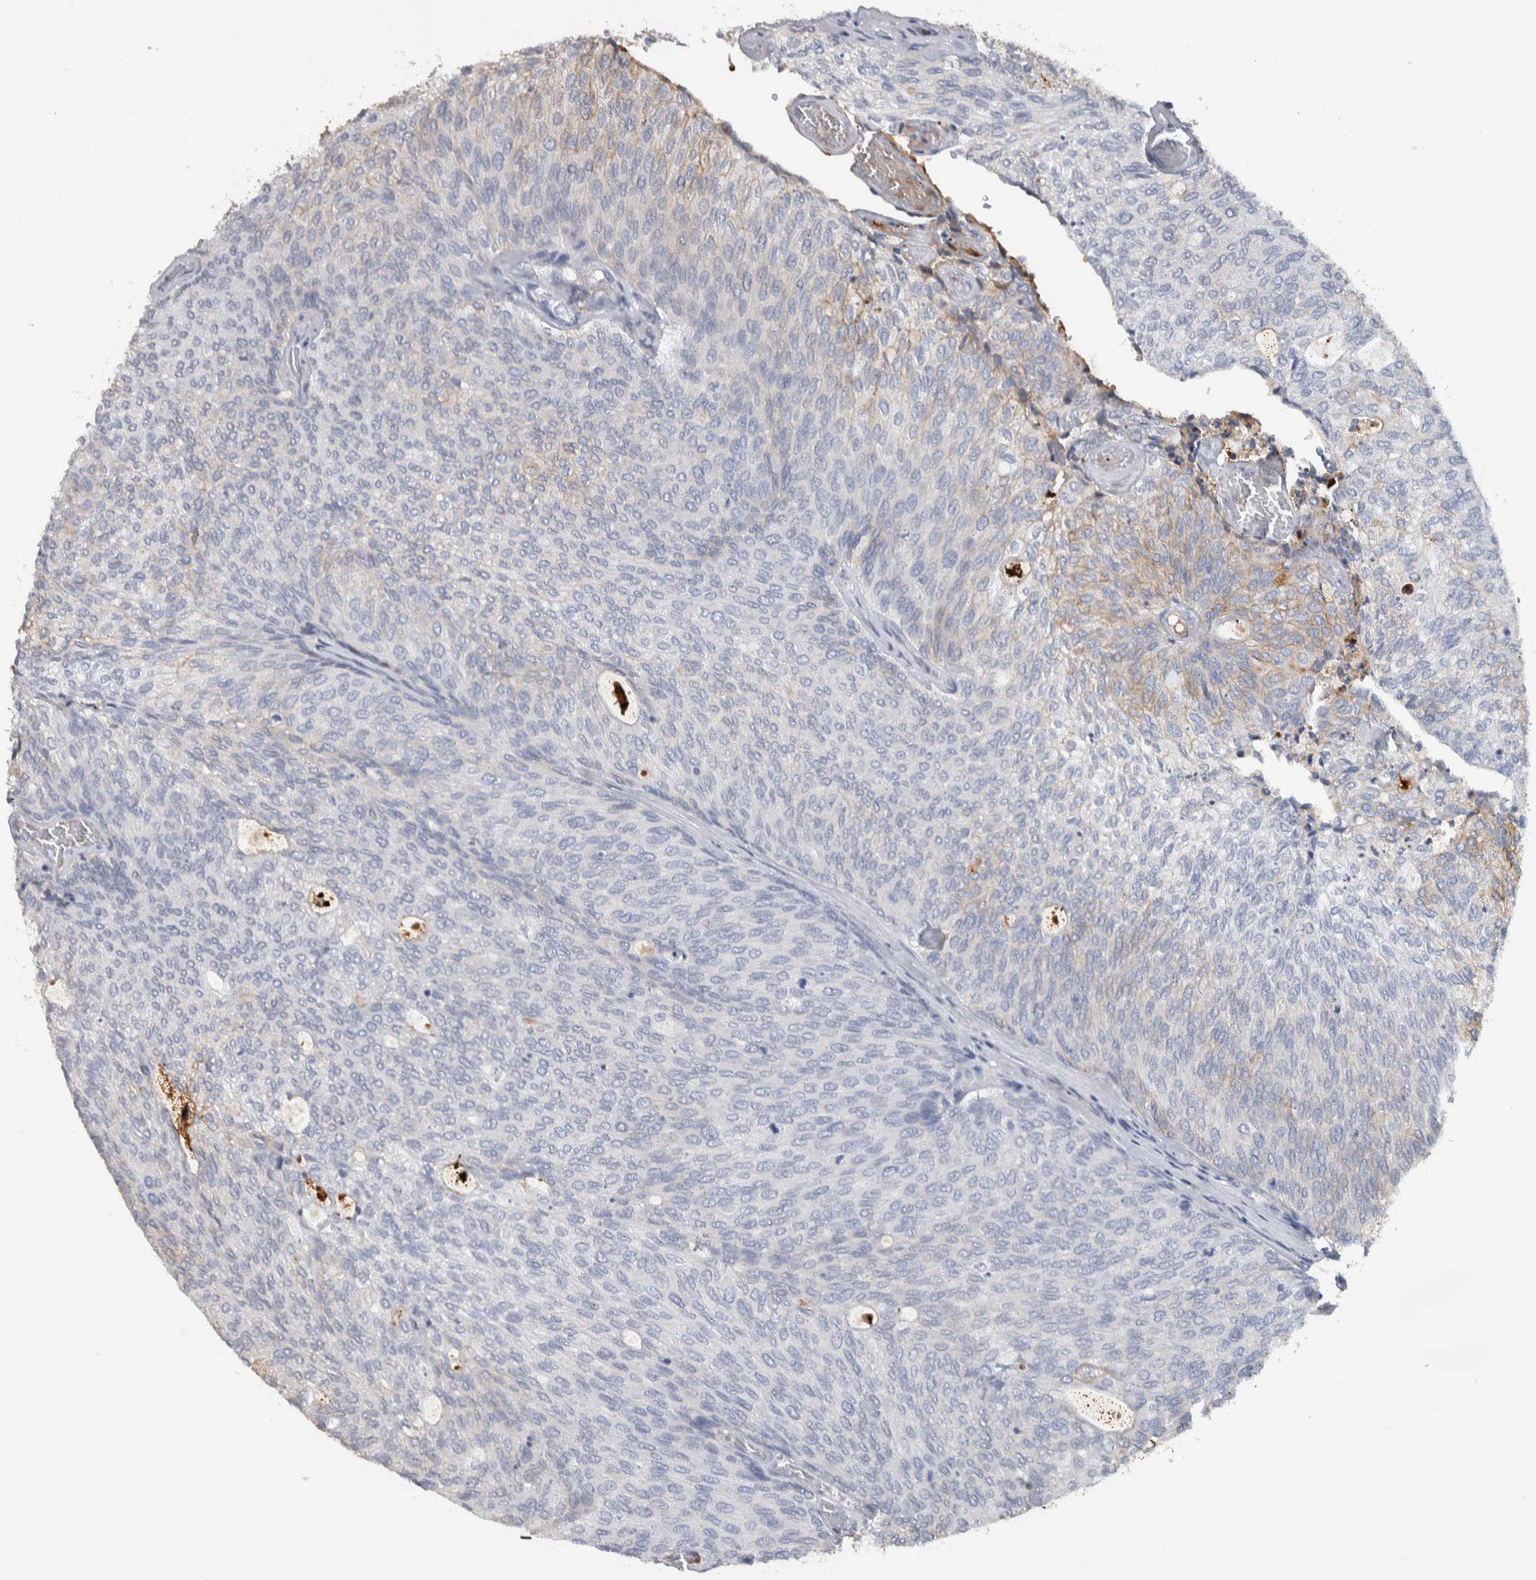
{"staining": {"intensity": "weak", "quantity": "<25%", "location": "cytoplasmic/membranous"}, "tissue": "urothelial cancer", "cell_type": "Tumor cells", "image_type": "cancer", "snomed": [{"axis": "morphology", "description": "Urothelial carcinoma, Low grade"}, {"axis": "topography", "description": "Urinary bladder"}], "caption": "A histopathology image of human urothelial cancer is negative for staining in tumor cells.", "gene": "TMEM102", "patient": {"sex": "female", "age": 79}}